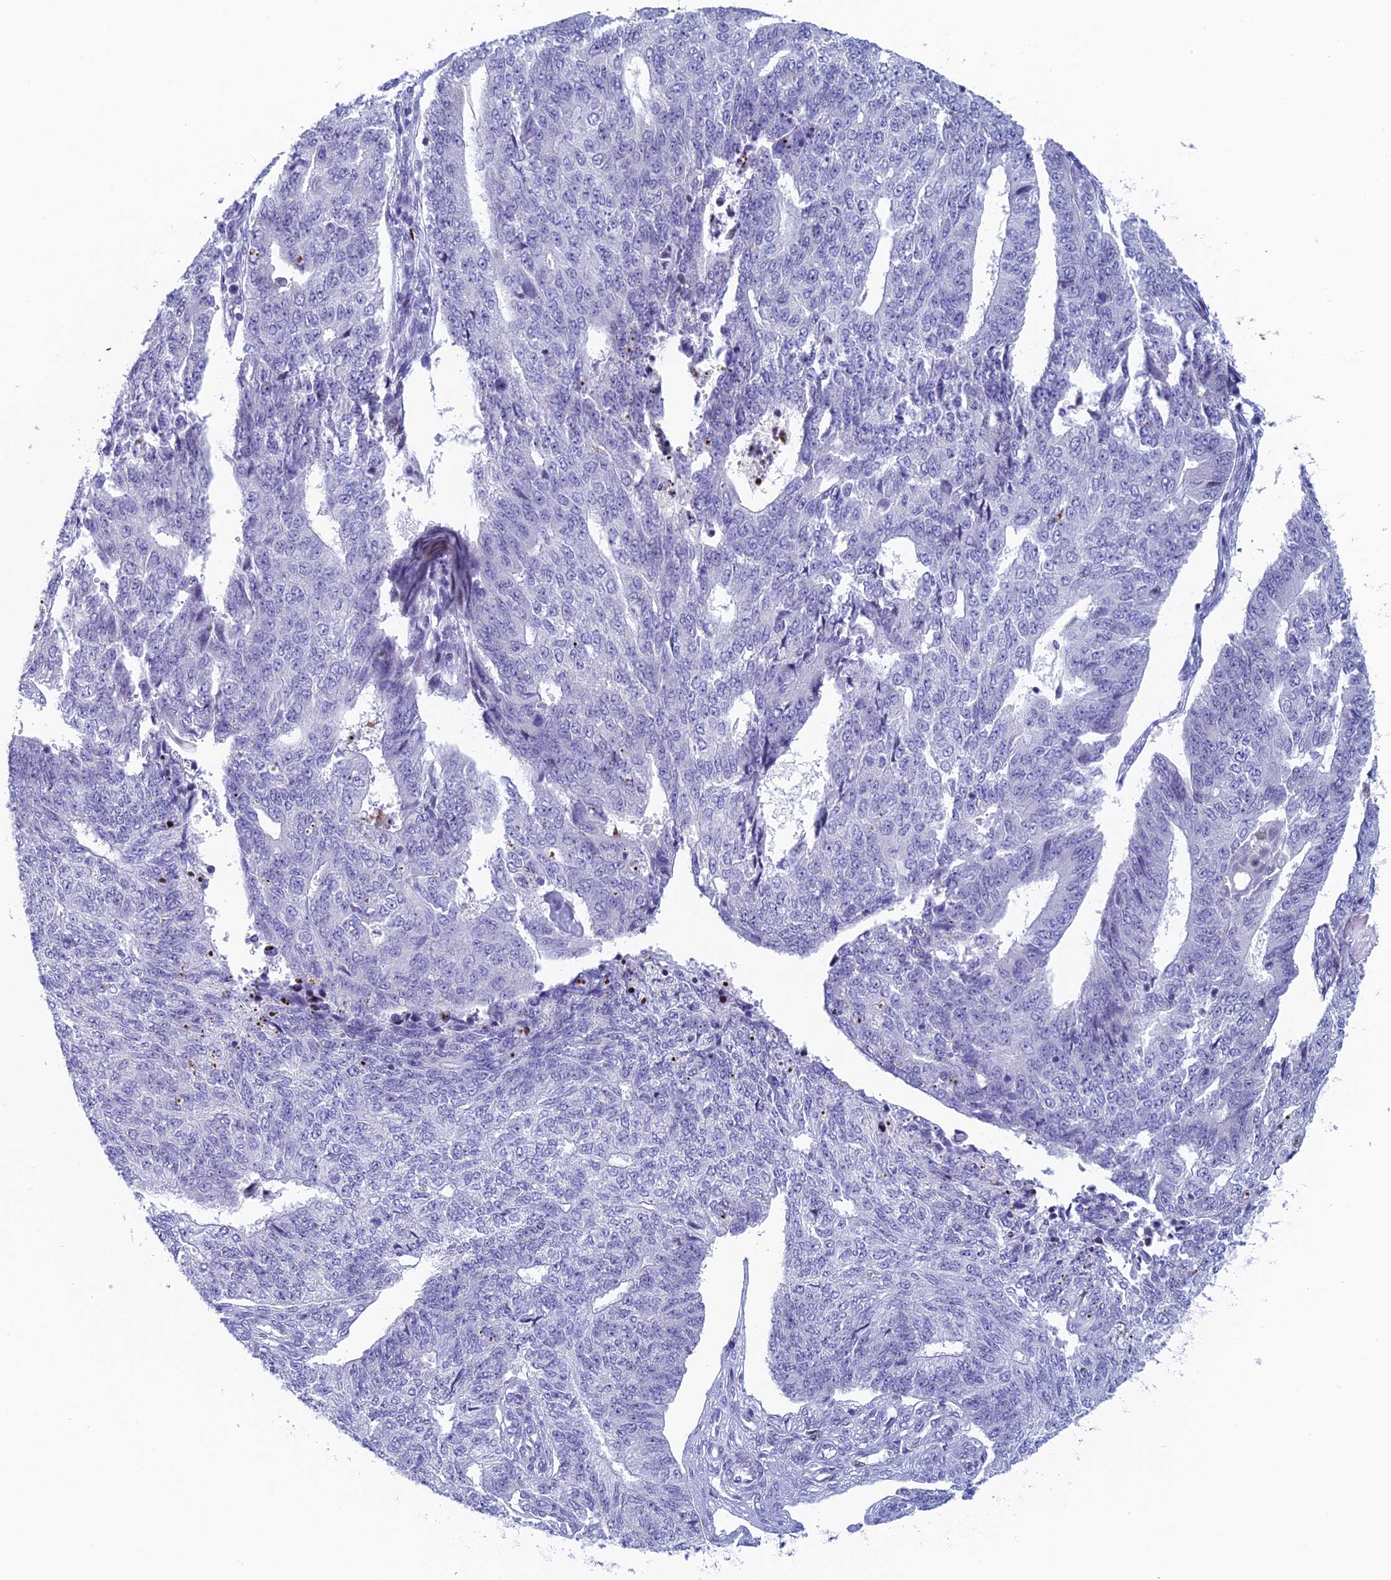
{"staining": {"intensity": "negative", "quantity": "none", "location": "none"}, "tissue": "endometrial cancer", "cell_type": "Tumor cells", "image_type": "cancer", "snomed": [{"axis": "morphology", "description": "Adenocarcinoma, NOS"}, {"axis": "topography", "description": "Endometrium"}], "caption": "IHC photomicrograph of human endometrial cancer stained for a protein (brown), which demonstrates no positivity in tumor cells. (DAB (3,3'-diaminobenzidine) IHC with hematoxylin counter stain).", "gene": "REXO5", "patient": {"sex": "female", "age": 32}}